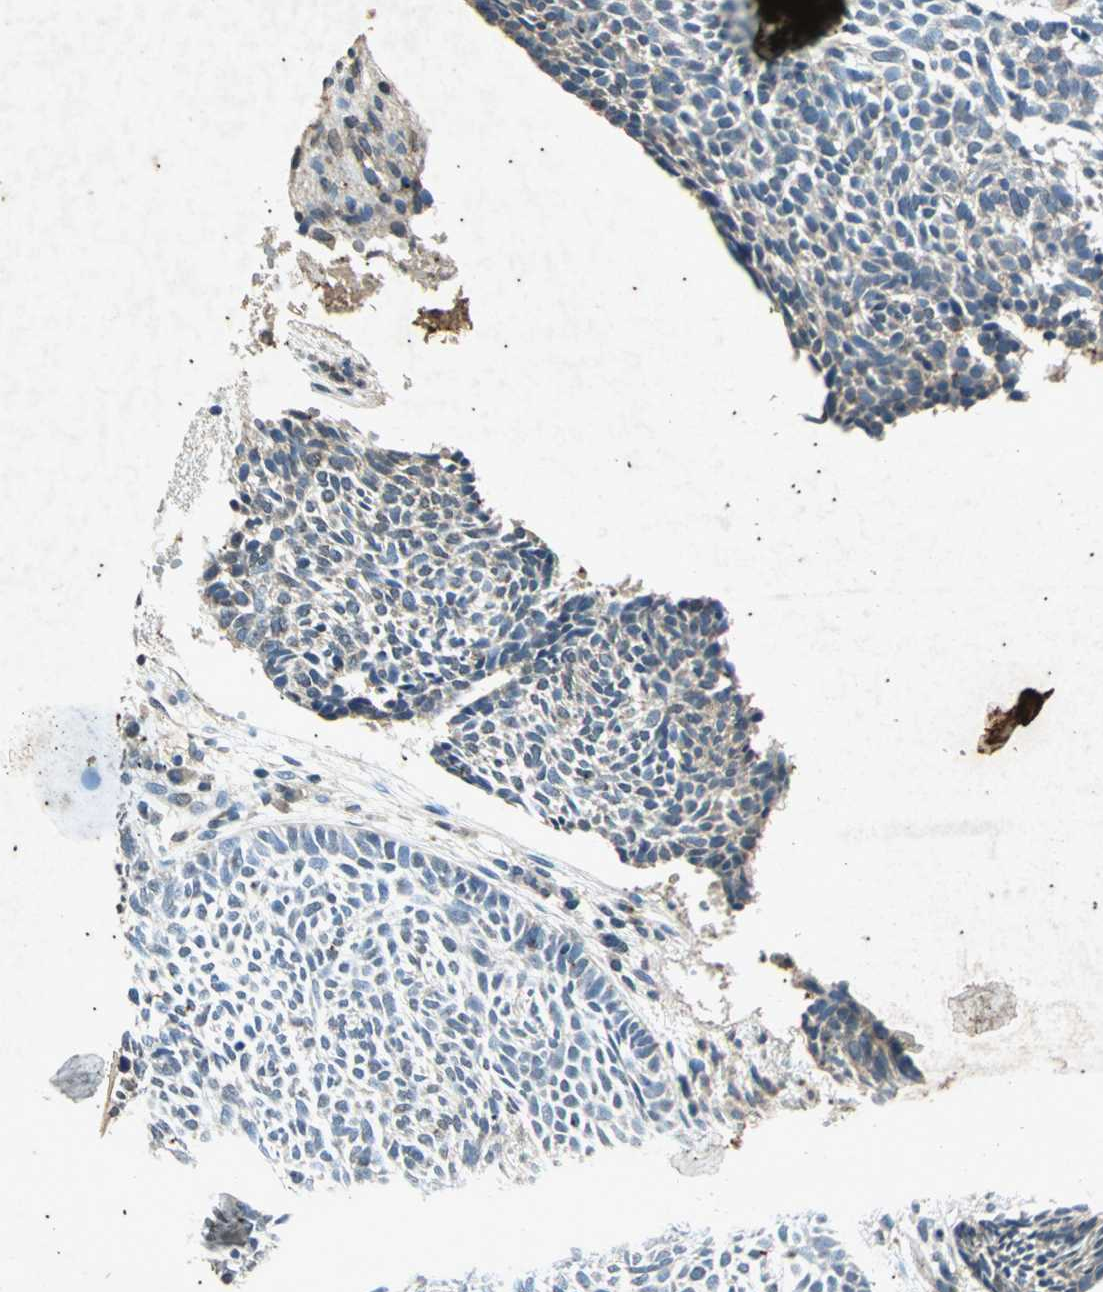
{"staining": {"intensity": "negative", "quantity": "none", "location": "none"}, "tissue": "skin cancer", "cell_type": "Tumor cells", "image_type": "cancer", "snomed": [{"axis": "morphology", "description": "Normal tissue, NOS"}, {"axis": "morphology", "description": "Basal cell carcinoma"}, {"axis": "topography", "description": "Skin"}], "caption": "DAB (3,3'-diaminobenzidine) immunohistochemical staining of human basal cell carcinoma (skin) exhibits no significant expression in tumor cells.", "gene": "PSEN1", "patient": {"sex": "male", "age": 87}}